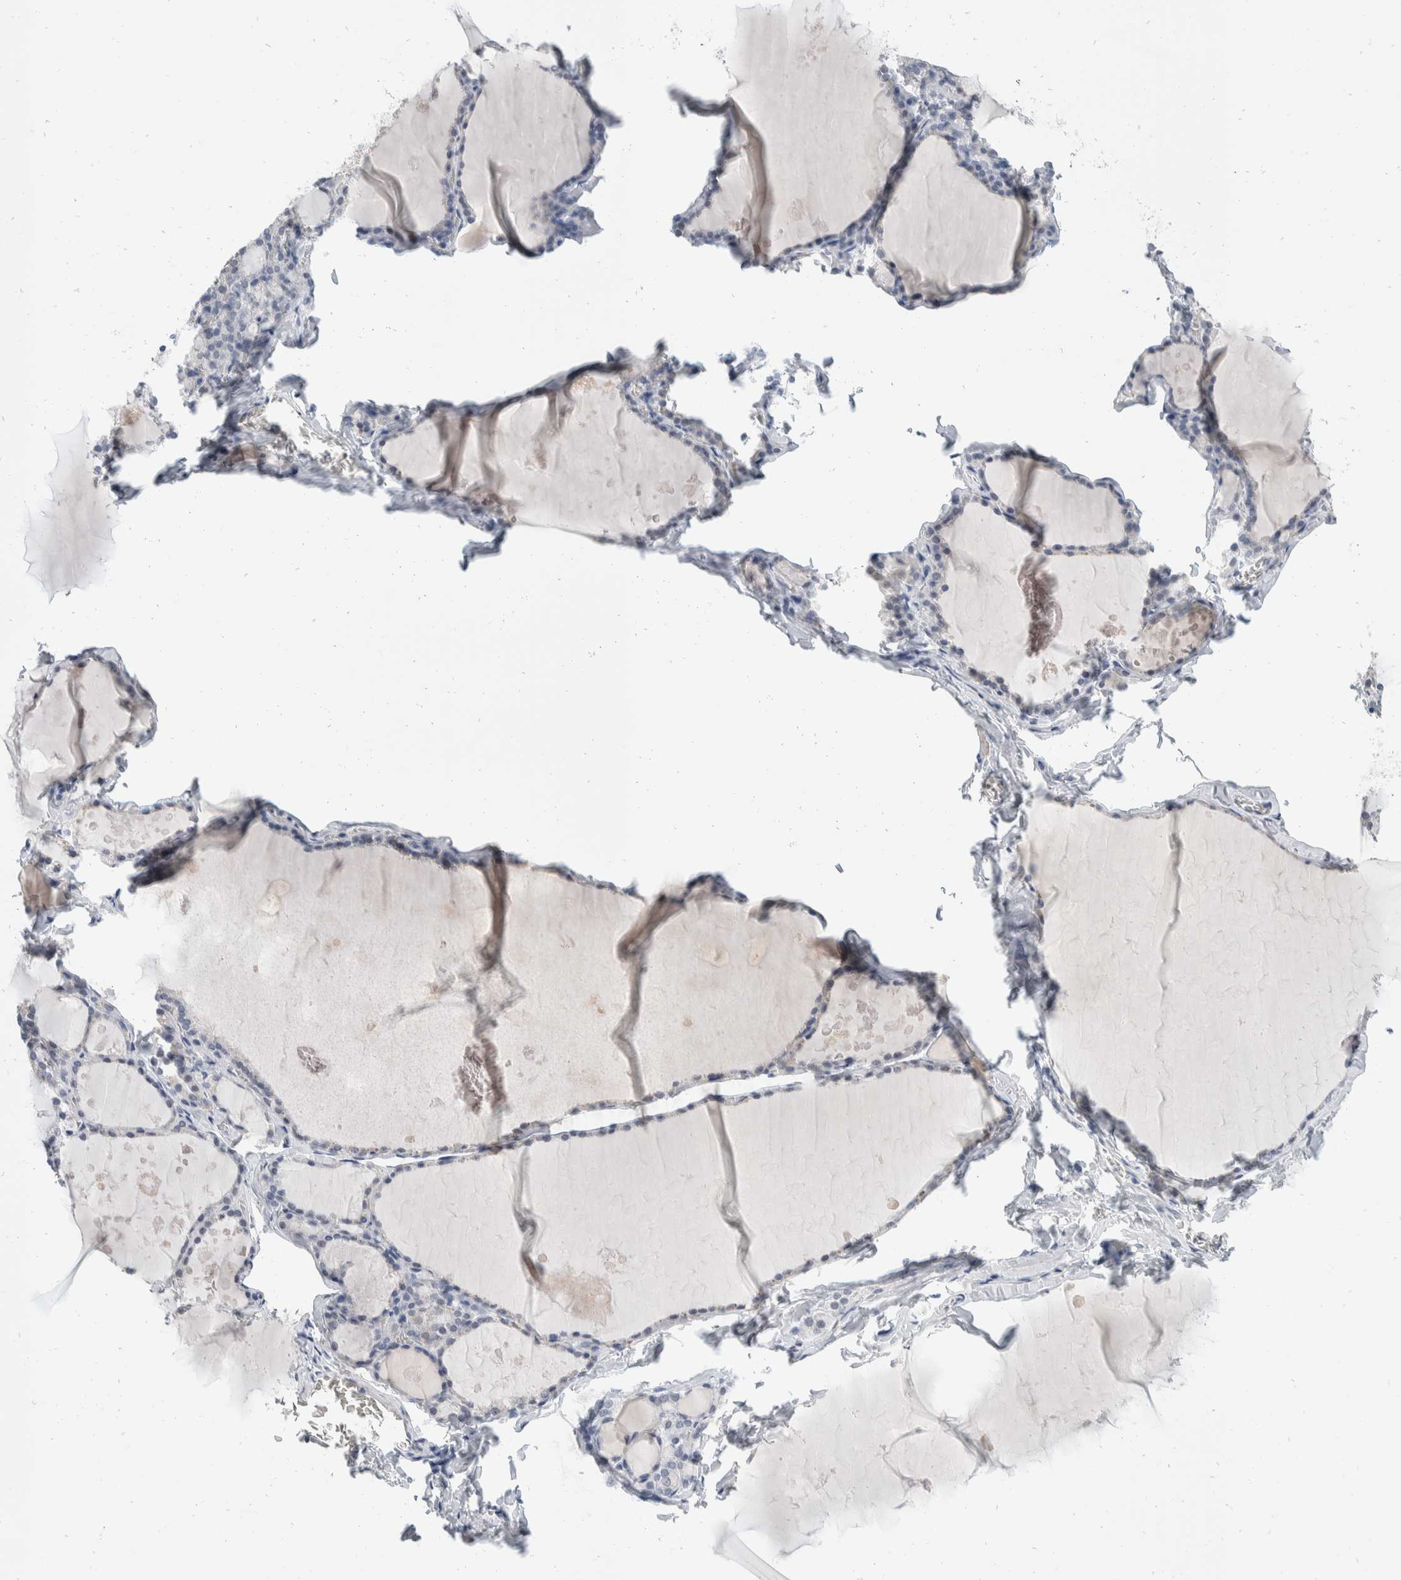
{"staining": {"intensity": "negative", "quantity": "none", "location": "none"}, "tissue": "thyroid gland", "cell_type": "Glandular cells", "image_type": "normal", "snomed": [{"axis": "morphology", "description": "Normal tissue, NOS"}, {"axis": "topography", "description": "Thyroid gland"}], "caption": "DAB immunohistochemical staining of normal human thyroid gland reveals no significant expression in glandular cells.", "gene": "CATSPERD", "patient": {"sex": "male", "age": 56}}